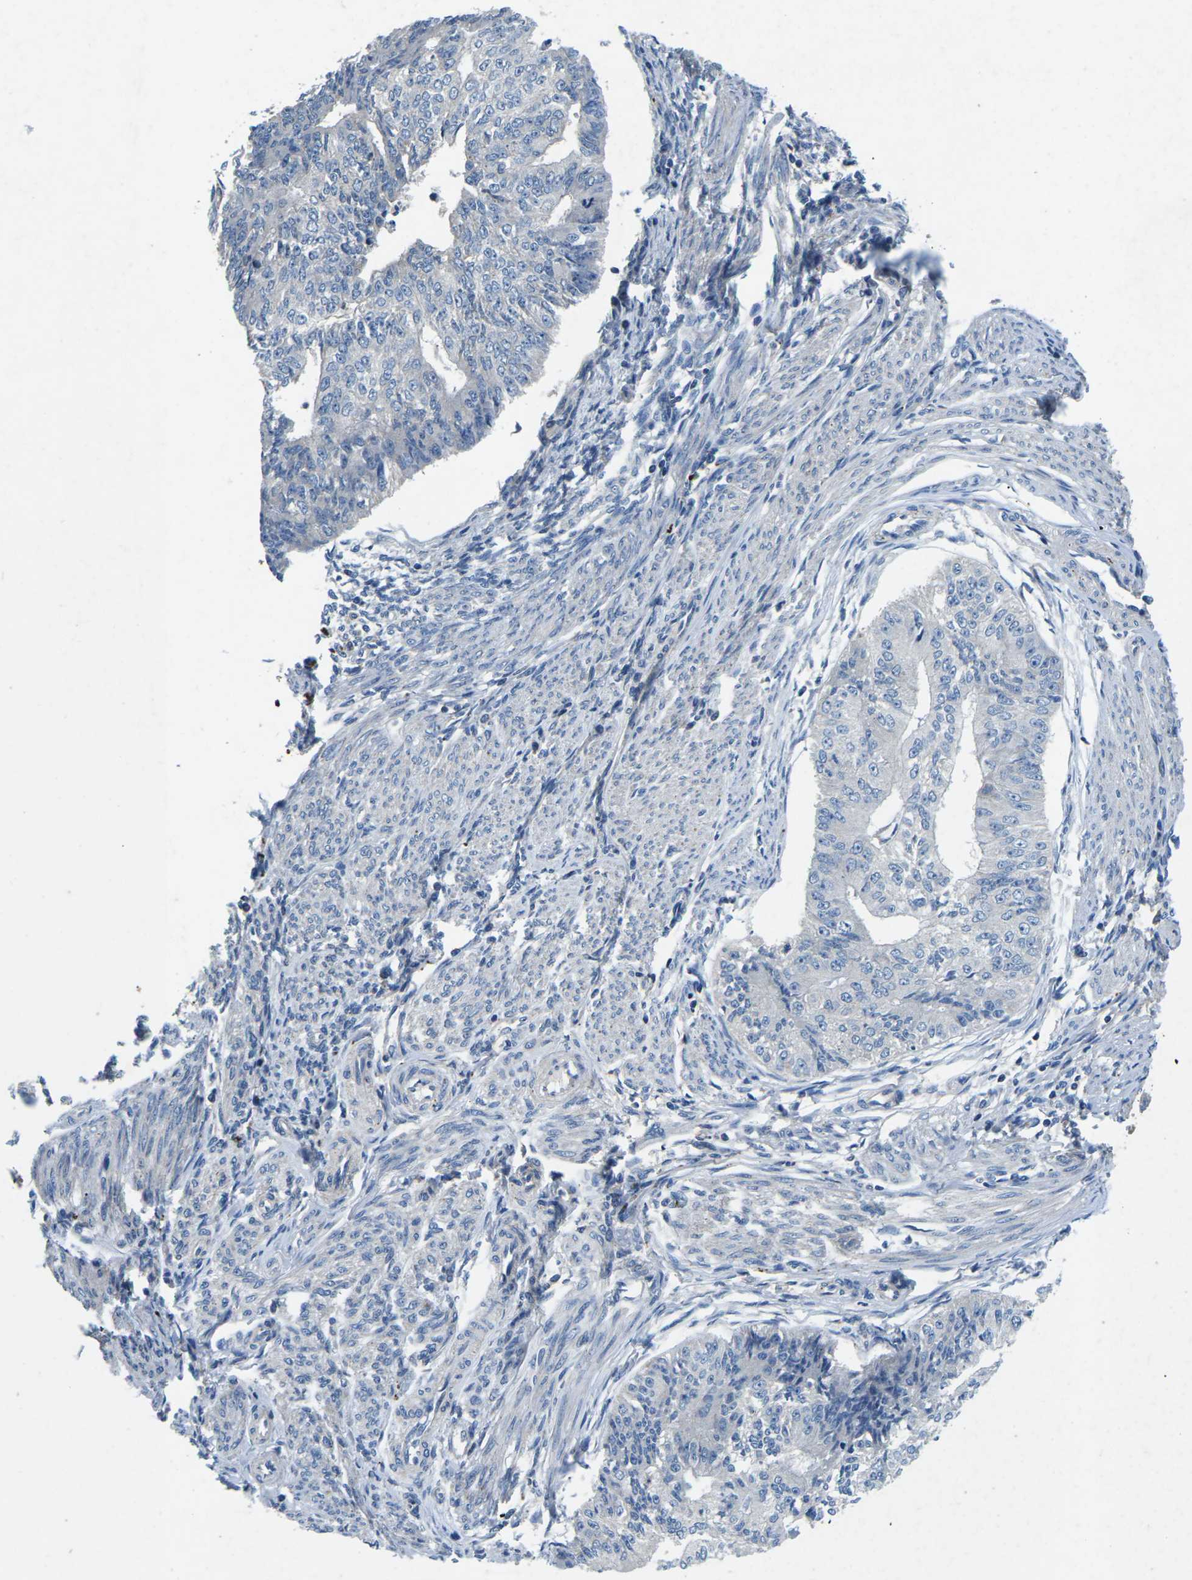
{"staining": {"intensity": "negative", "quantity": "none", "location": "none"}, "tissue": "endometrial cancer", "cell_type": "Tumor cells", "image_type": "cancer", "snomed": [{"axis": "morphology", "description": "Adenocarcinoma, NOS"}, {"axis": "topography", "description": "Endometrium"}], "caption": "High magnification brightfield microscopy of endometrial cancer stained with DAB (brown) and counterstained with hematoxylin (blue): tumor cells show no significant positivity.", "gene": "PDCD6IP", "patient": {"sex": "female", "age": 32}}